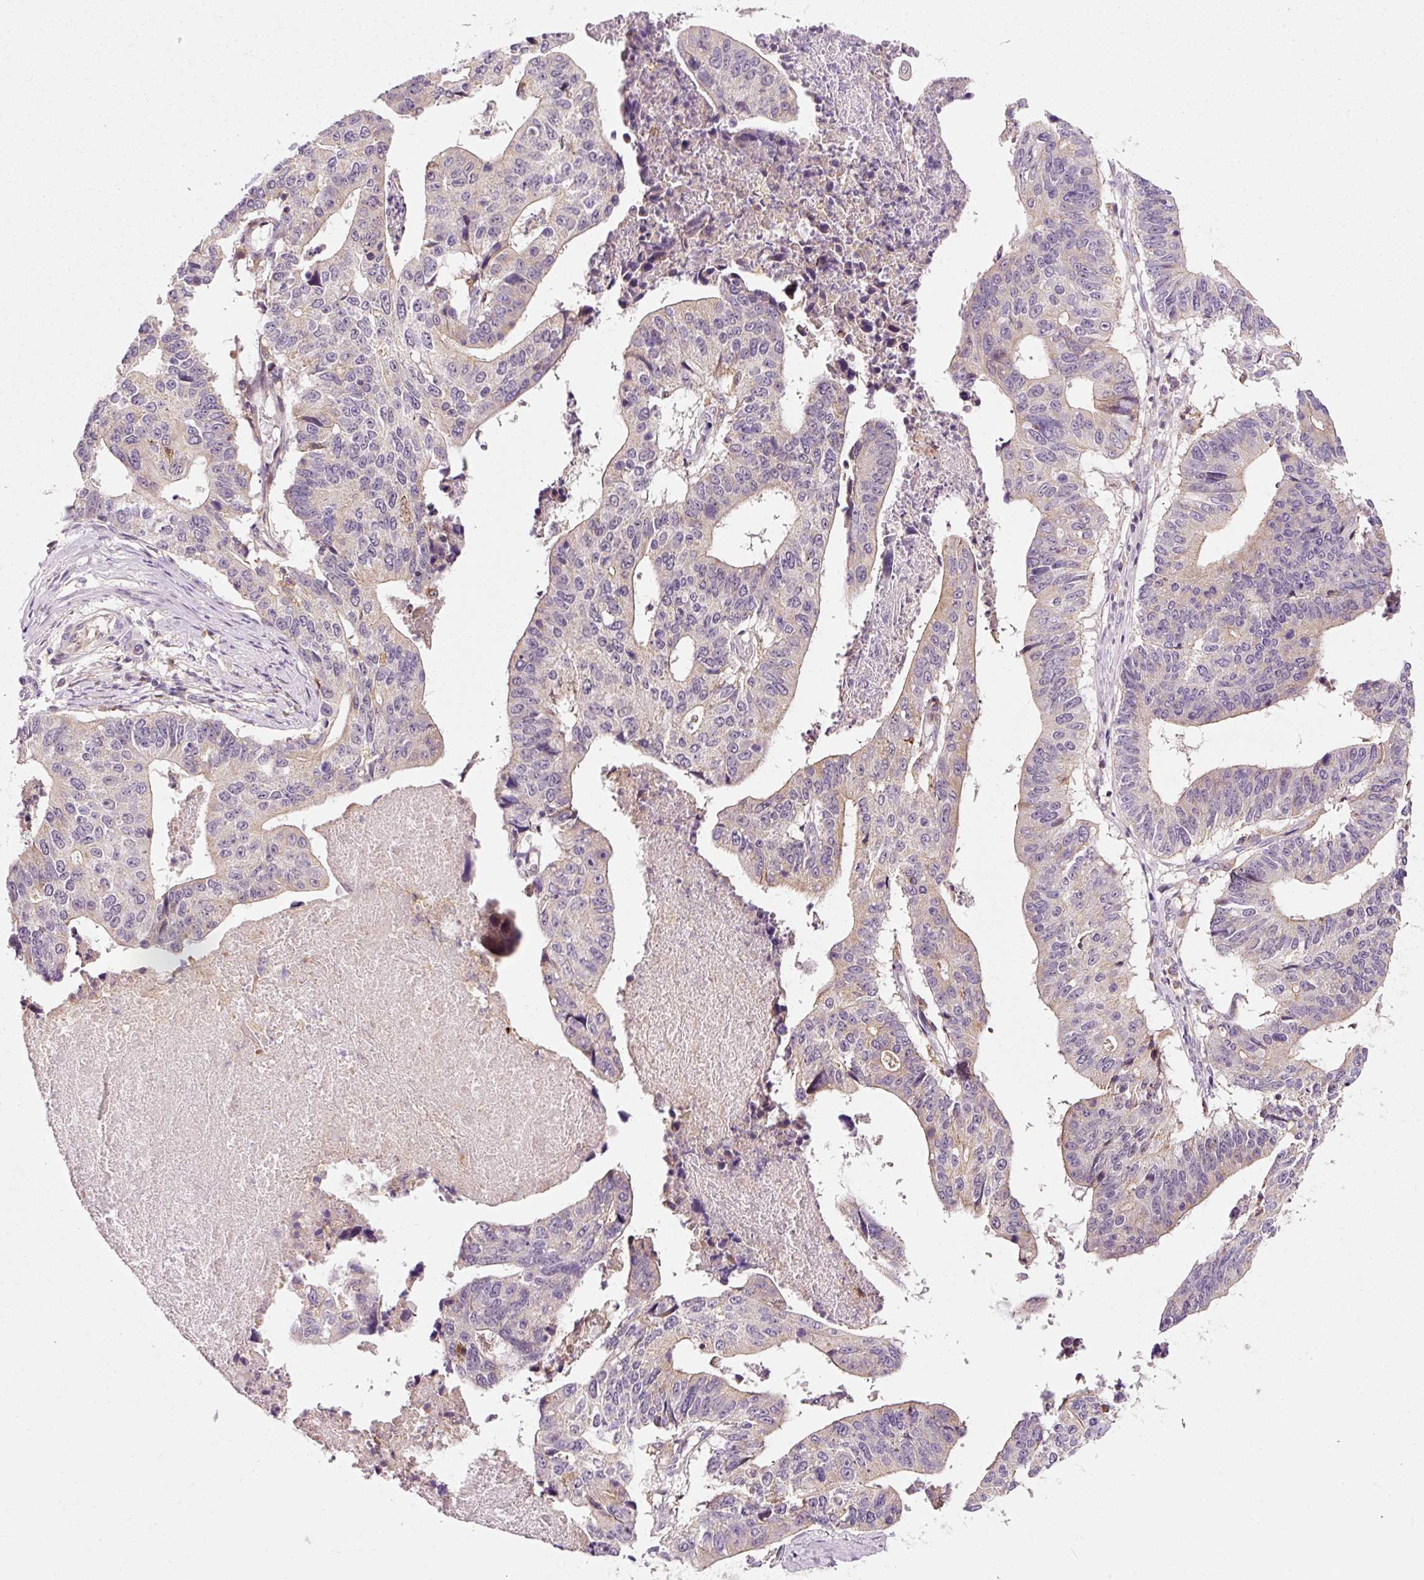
{"staining": {"intensity": "weak", "quantity": "<25%", "location": "cytoplasmic/membranous"}, "tissue": "stomach cancer", "cell_type": "Tumor cells", "image_type": "cancer", "snomed": [{"axis": "morphology", "description": "Adenocarcinoma, NOS"}, {"axis": "topography", "description": "Stomach"}], "caption": "The histopathology image exhibits no staining of tumor cells in stomach adenocarcinoma.", "gene": "NAPA", "patient": {"sex": "male", "age": 59}}